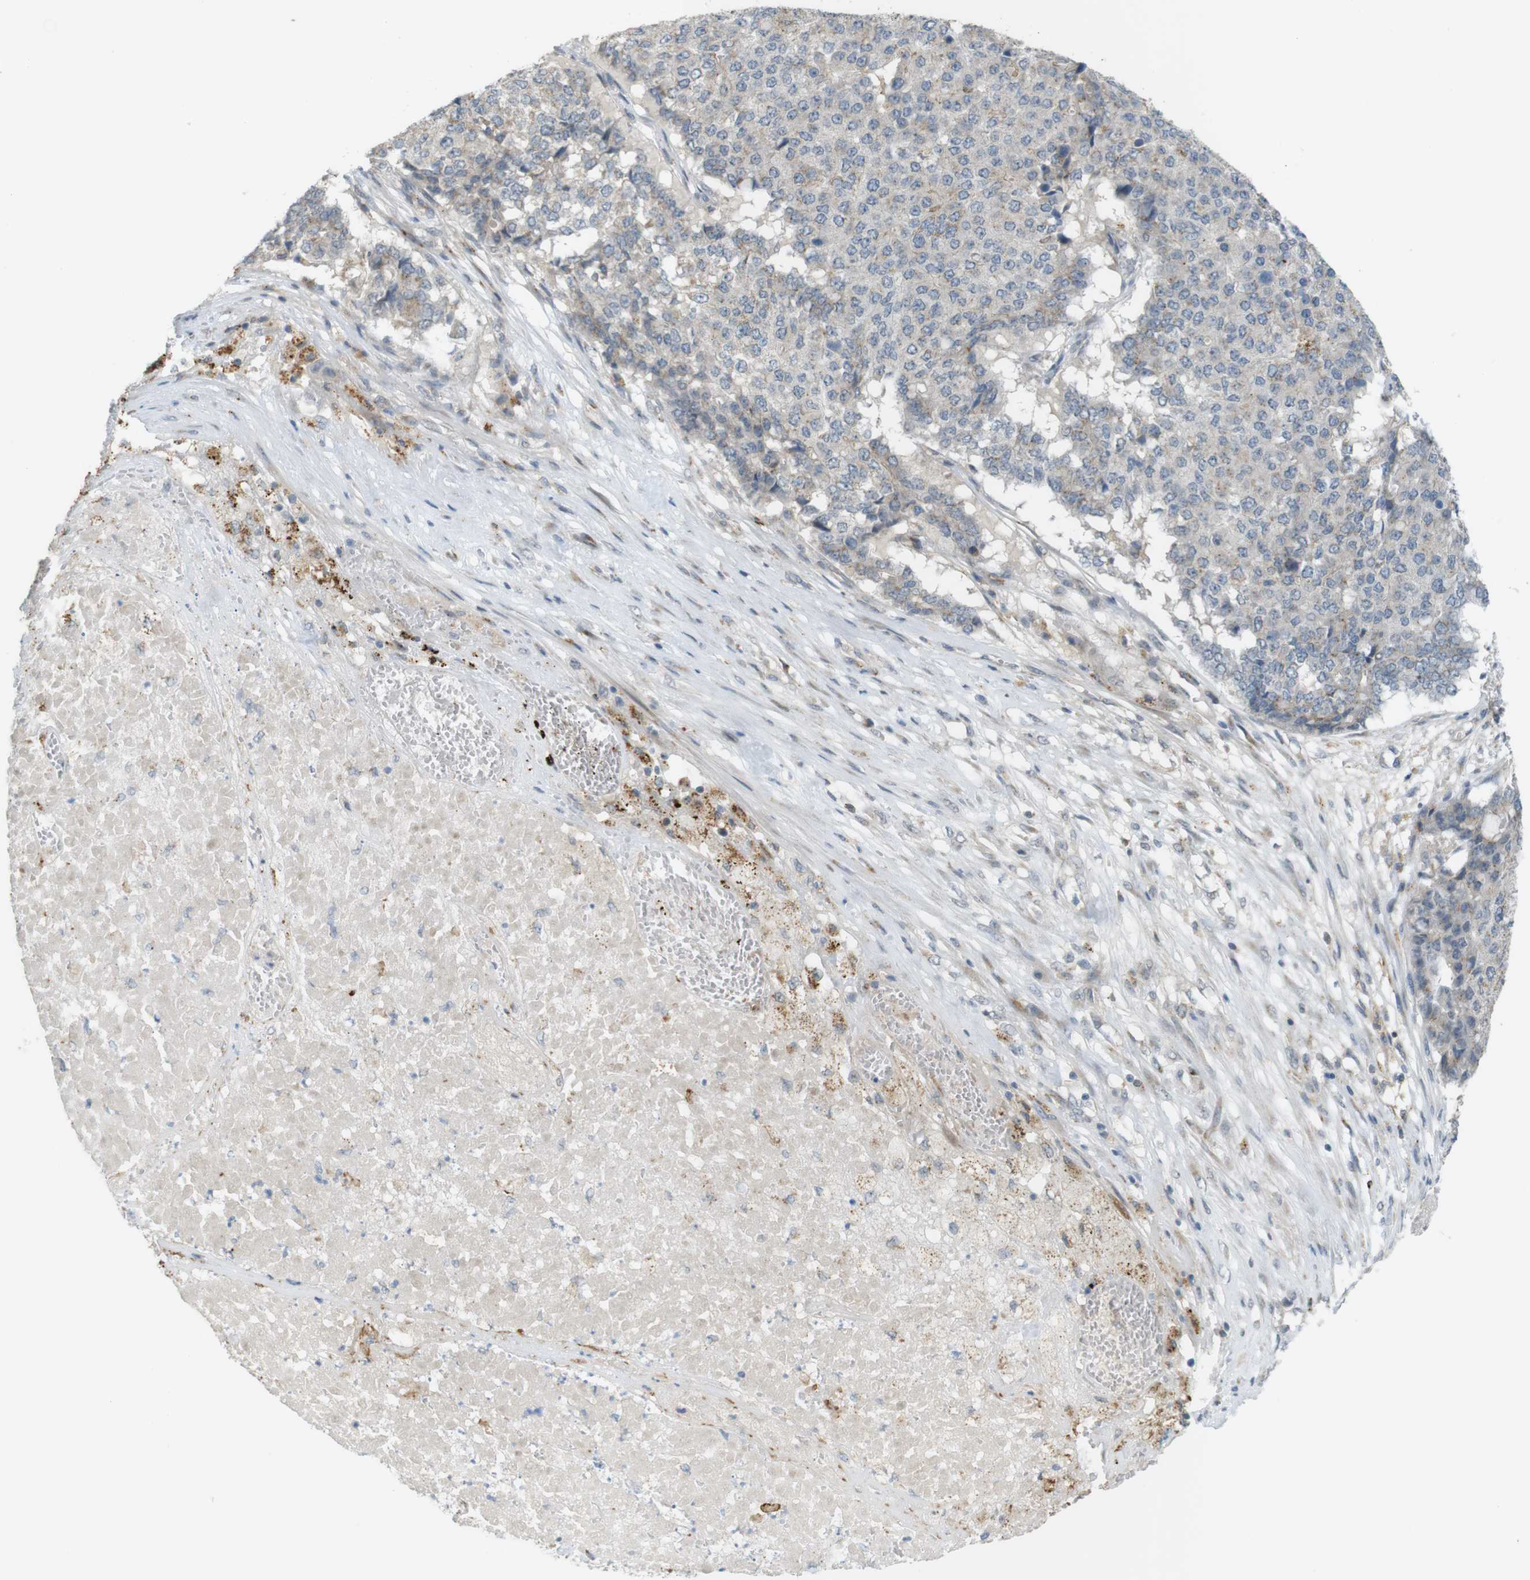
{"staining": {"intensity": "weak", "quantity": "25%-75%", "location": "cytoplasmic/membranous"}, "tissue": "pancreatic cancer", "cell_type": "Tumor cells", "image_type": "cancer", "snomed": [{"axis": "morphology", "description": "Adenocarcinoma, NOS"}, {"axis": "topography", "description": "Pancreas"}], "caption": "The photomicrograph demonstrates staining of pancreatic cancer (adenocarcinoma), revealing weak cytoplasmic/membranous protein expression (brown color) within tumor cells. Using DAB (brown) and hematoxylin (blue) stains, captured at high magnification using brightfield microscopy.", "gene": "UGT8", "patient": {"sex": "male", "age": 50}}